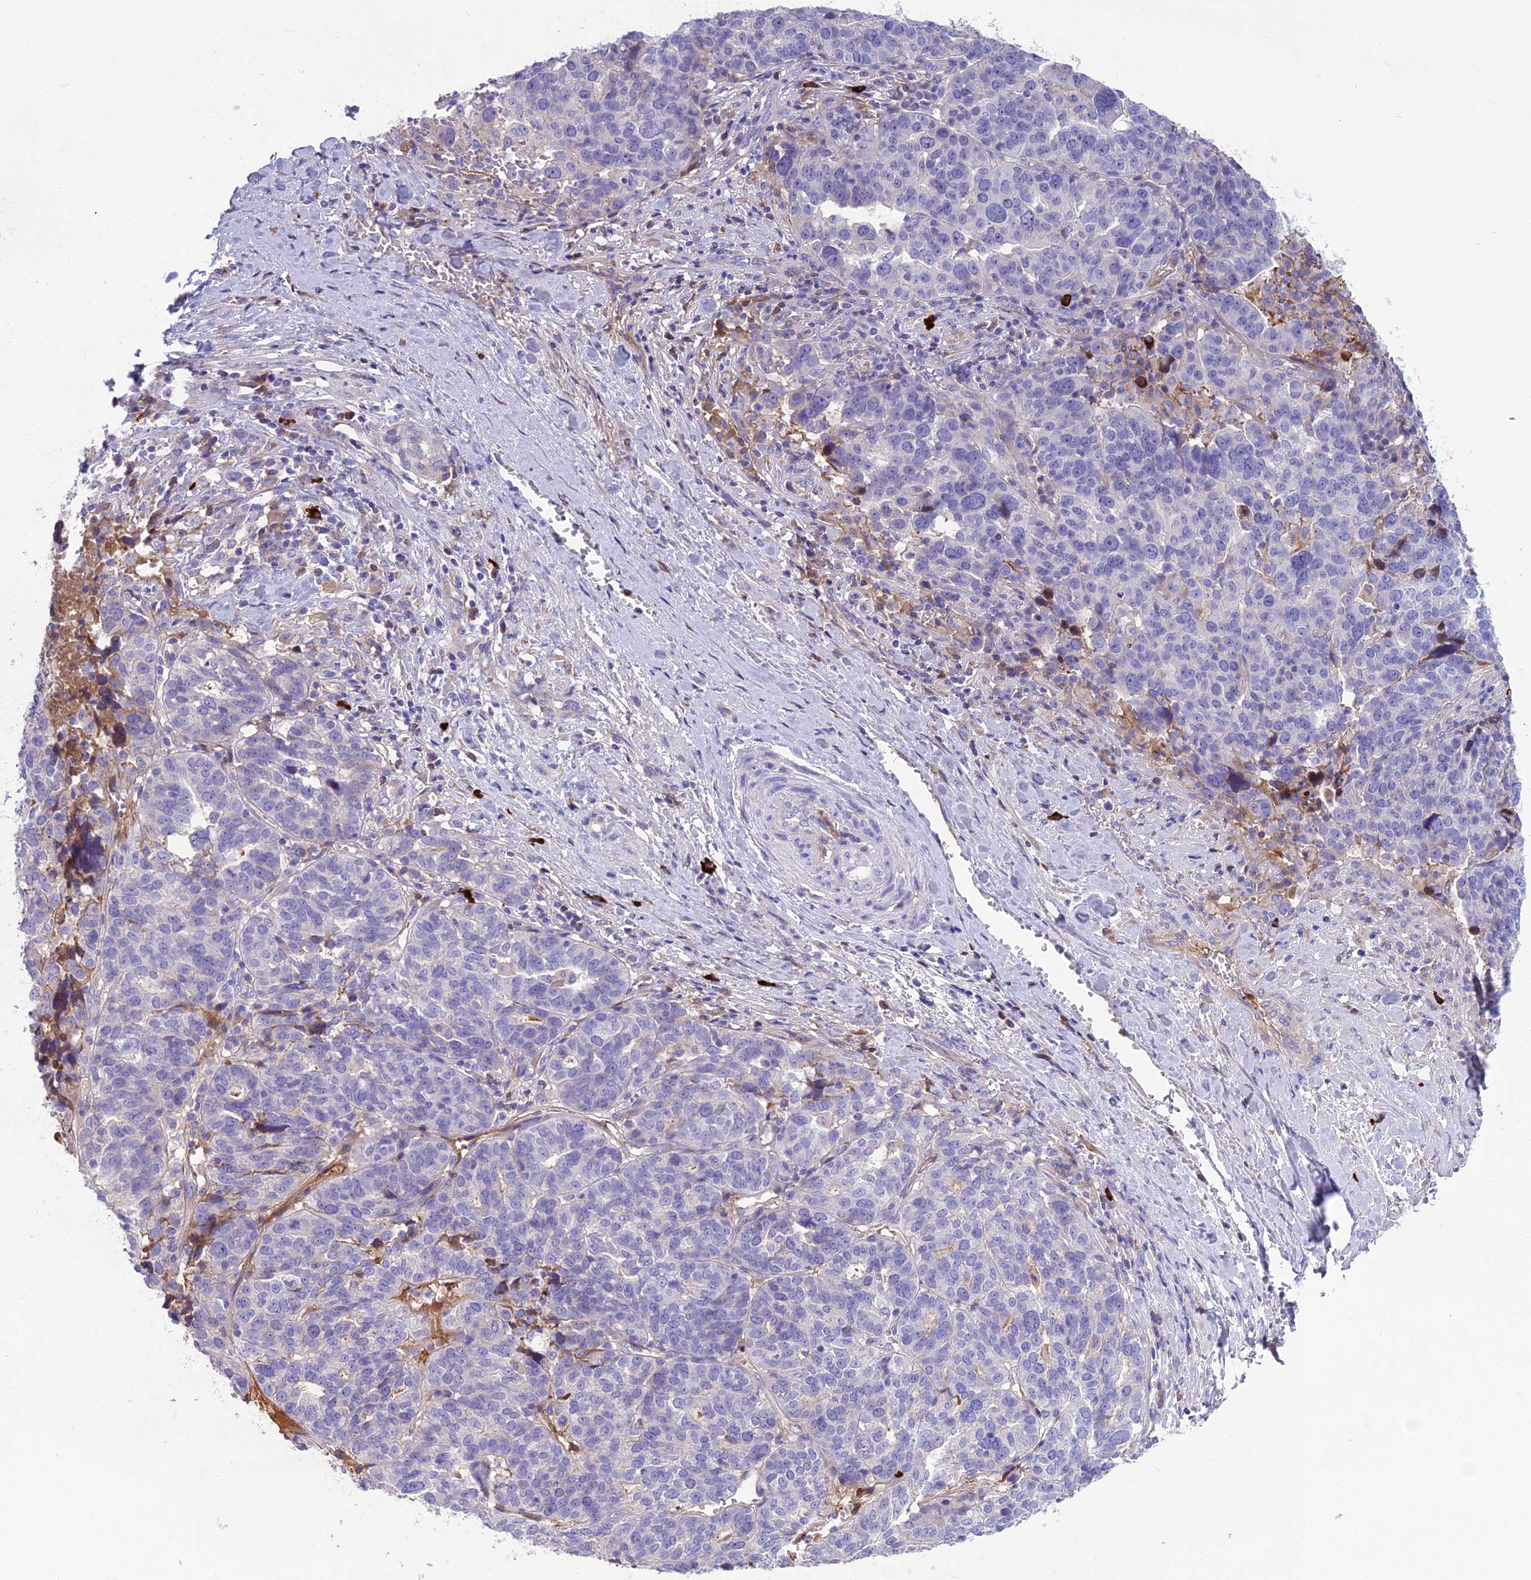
{"staining": {"intensity": "negative", "quantity": "none", "location": "none"}, "tissue": "ovarian cancer", "cell_type": "Tumor cells", "image_type": "cancer", "snomed": [{"axis": "morphology", "description": "Cystadenocarcinoma, serous, NOS"}, {"axis": "topography", "description": "Ovary"}], "caption": "DAB (3,3'-diaminobenzidine) immunohistochemical staining of serous cystadenocarcinoma (ovarian) exhibits no significant positivity in tumor cells.", "gene": "SNAP91", "patient": {"sex": "female", "age": 59}}